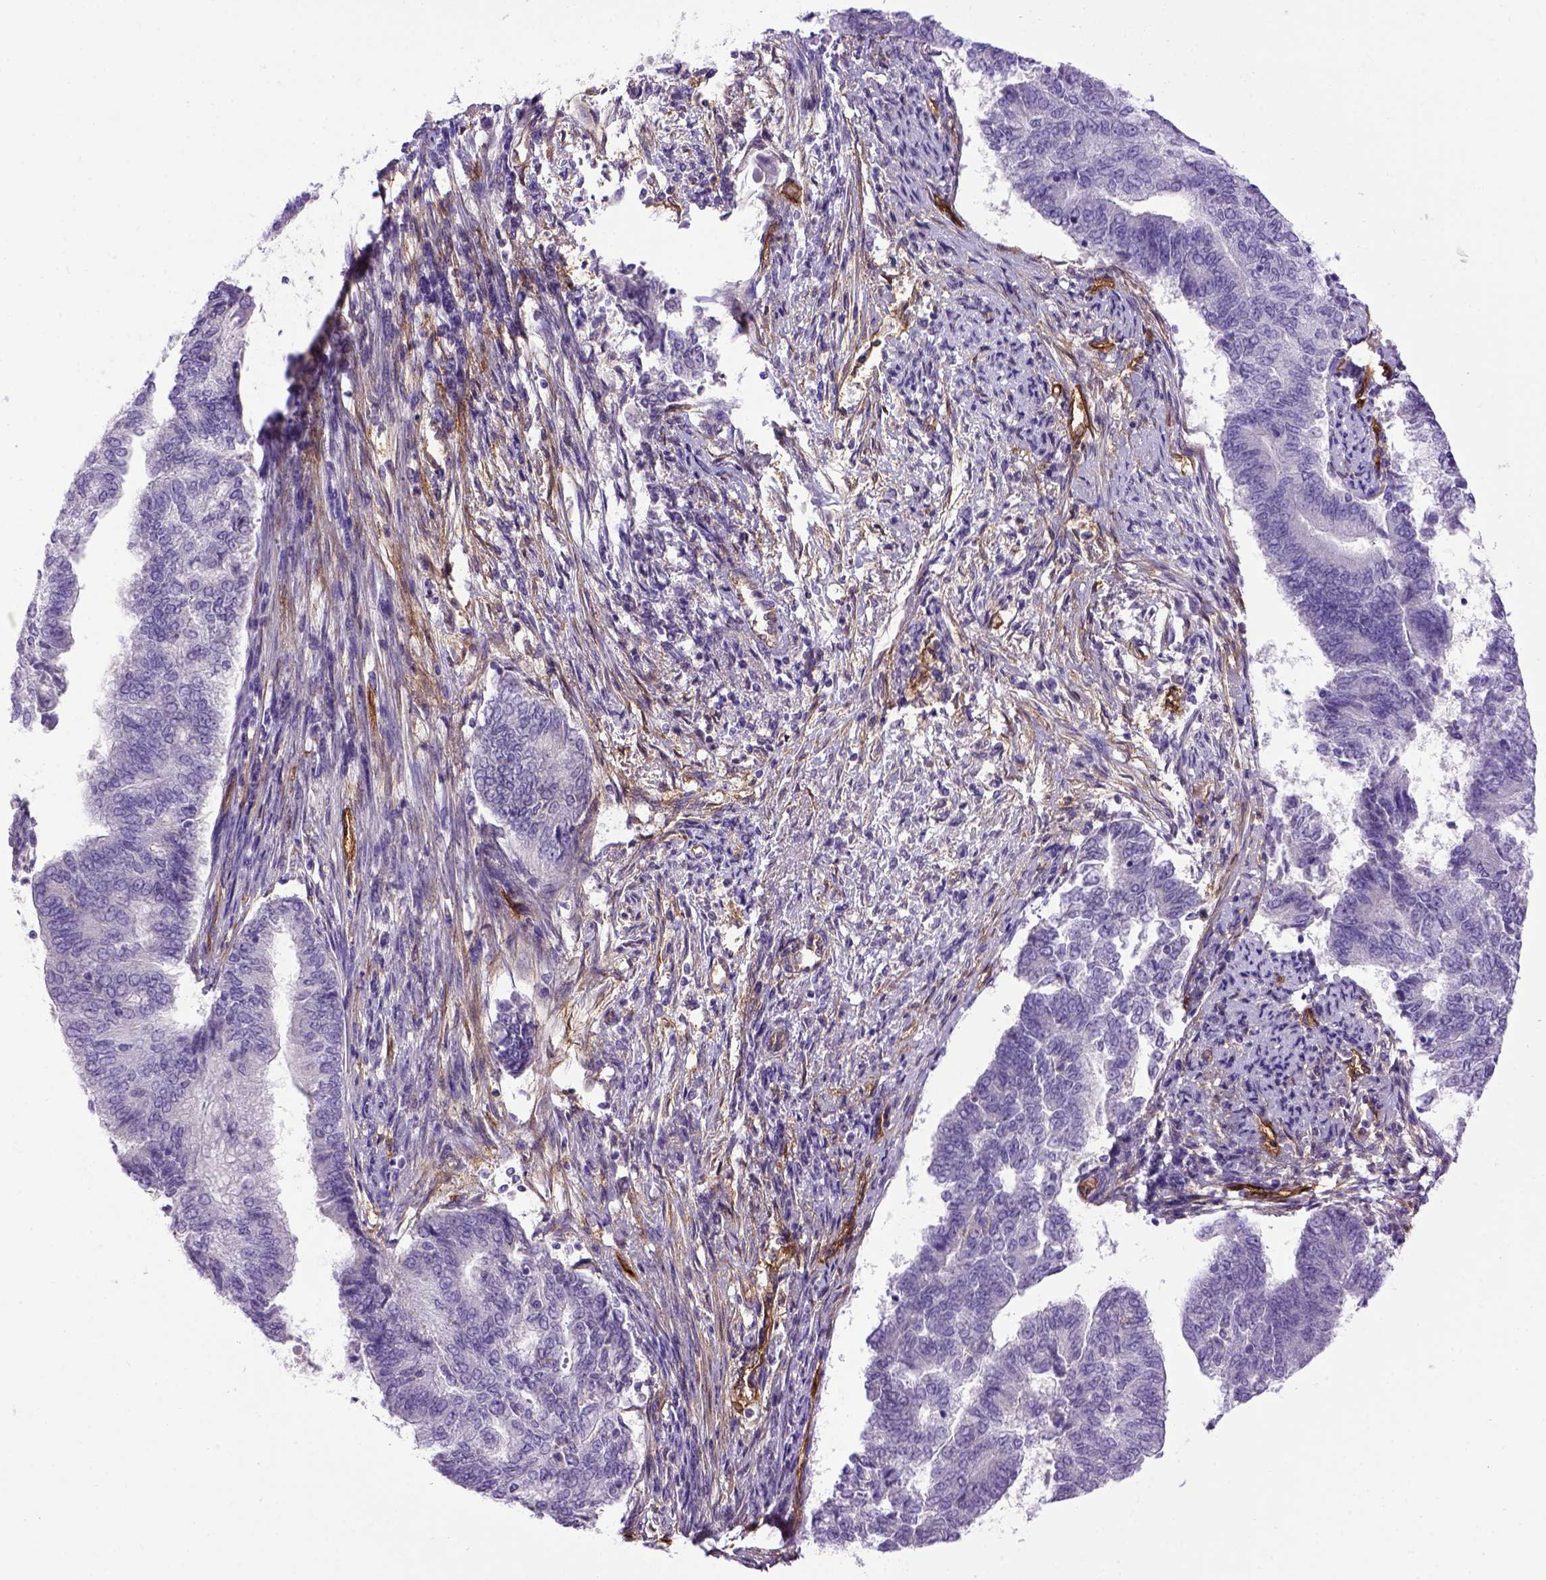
{"staining": {"intensity": "negative", "quantity": "none", "location": "none"}, "tissue": "endometrial cancer", "cell_type": "Tumor cells", "image_type": "cancer", "snomed": [{"axis": "morphology", "description": "Adenocarcinoma, NOS"}, {"axis": "topography", "description": "Endometrium"}], "caption": "A histopathology image of human adenocarcinoma (endometrial) is negative for staining in tumor cells. The staining was performed using DAB to visualize the protein expression in brown, while the nuclei were stained in blue with hematoxylin (Magnification: 20x).", "gene": "ENG", "patient": {"sex": "female", "age": 65}}